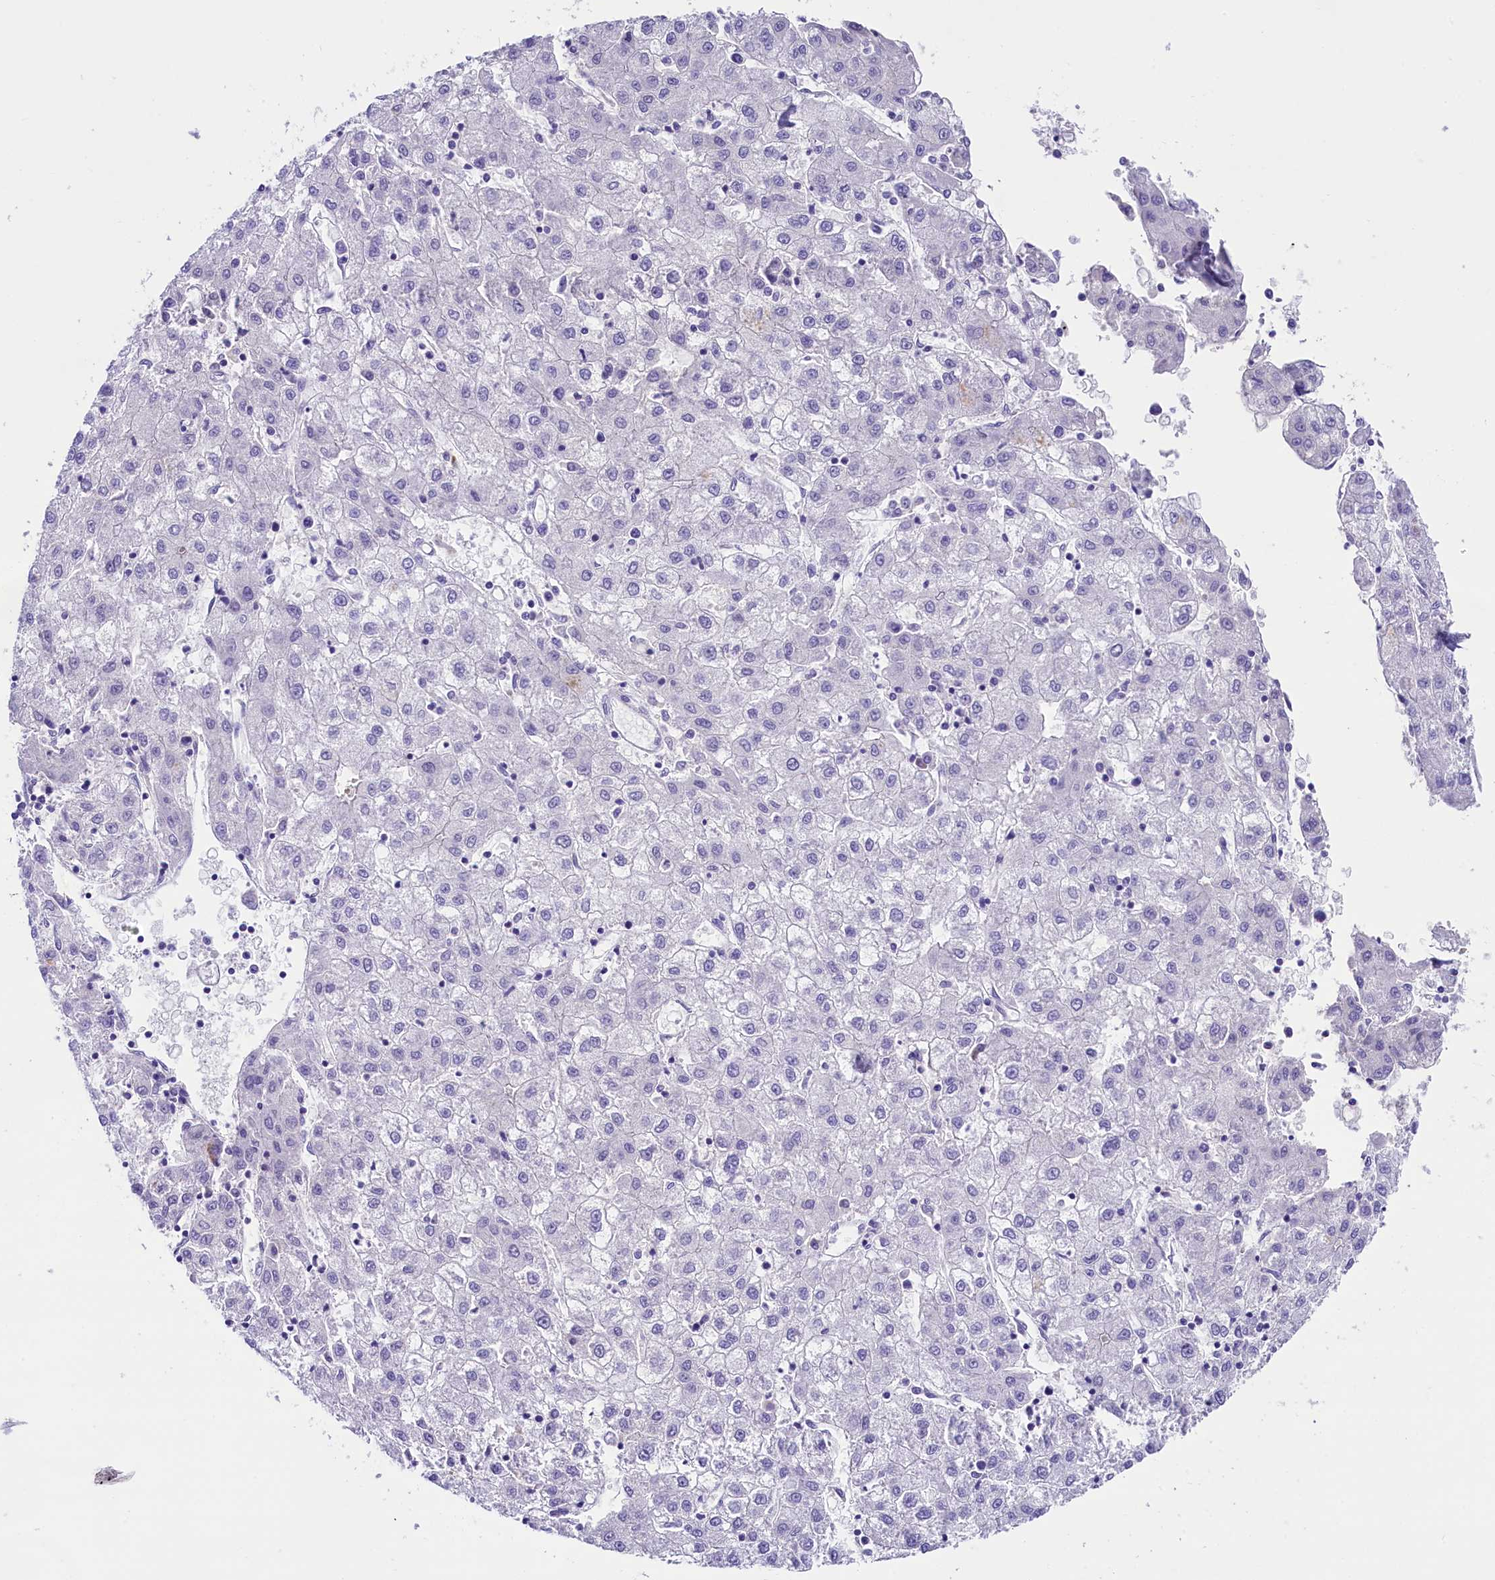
{"staining": {"intensity": "negative", "quantity": "none", "location": "none"}, "tissue": "liver cancer", "cell_type": "Tumor cells", "image_type": "cancer", "snomed": [{"axis": "morphology", "description": "Carcinoma, Hepatocellular, NOS"}, {"axis": "topography", "description": "Liver"}], "caption": "IHC of human hepatocellular carcinoma (liver) exhibits no expression in tumor cells.", "gene": "SKIDA1", "patient": {"sex": "male", "age": 72}}